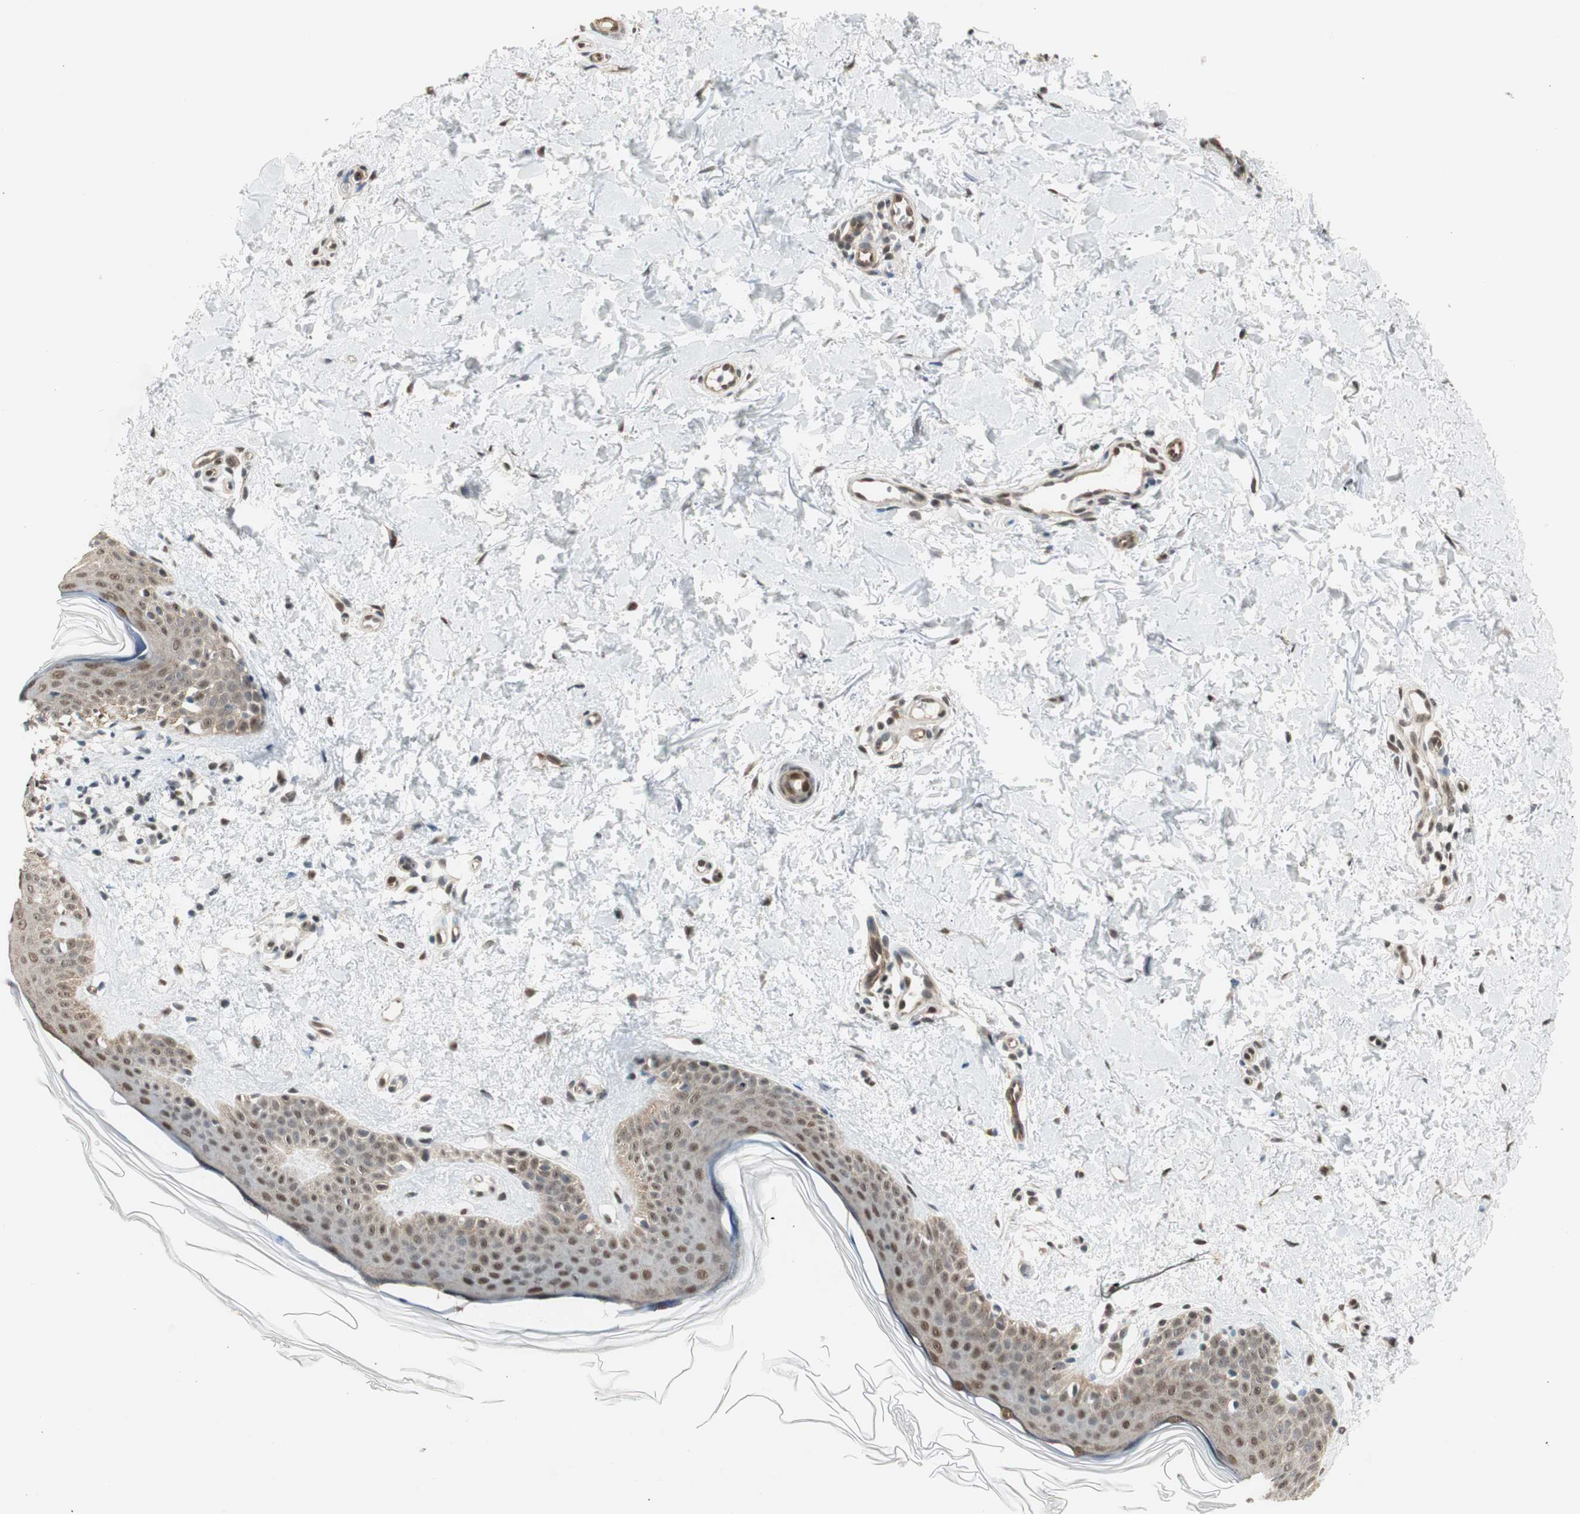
{"staining": {"intensity": "moderate", "quantity": ">75%", "location": "cytoplasmic/membranous,nuclear"}, "tissue": "skin", "cell_type": "Fibroblasts", "image_type": "normal", "snomed": [{"axis": "morphology", "description": "Normal tissue, NOS"}, {"axis": "topography", "description": "Skin"}], "caption": "Immunohistochemical staining of benign skin displays >75% levels of moderate cytoplasmic/membranous,nuclear protein positivity in approximately >75% of fibroblasts.", "gene": "ZBTB17", "patient": {"sex": "female", "age": 56}}